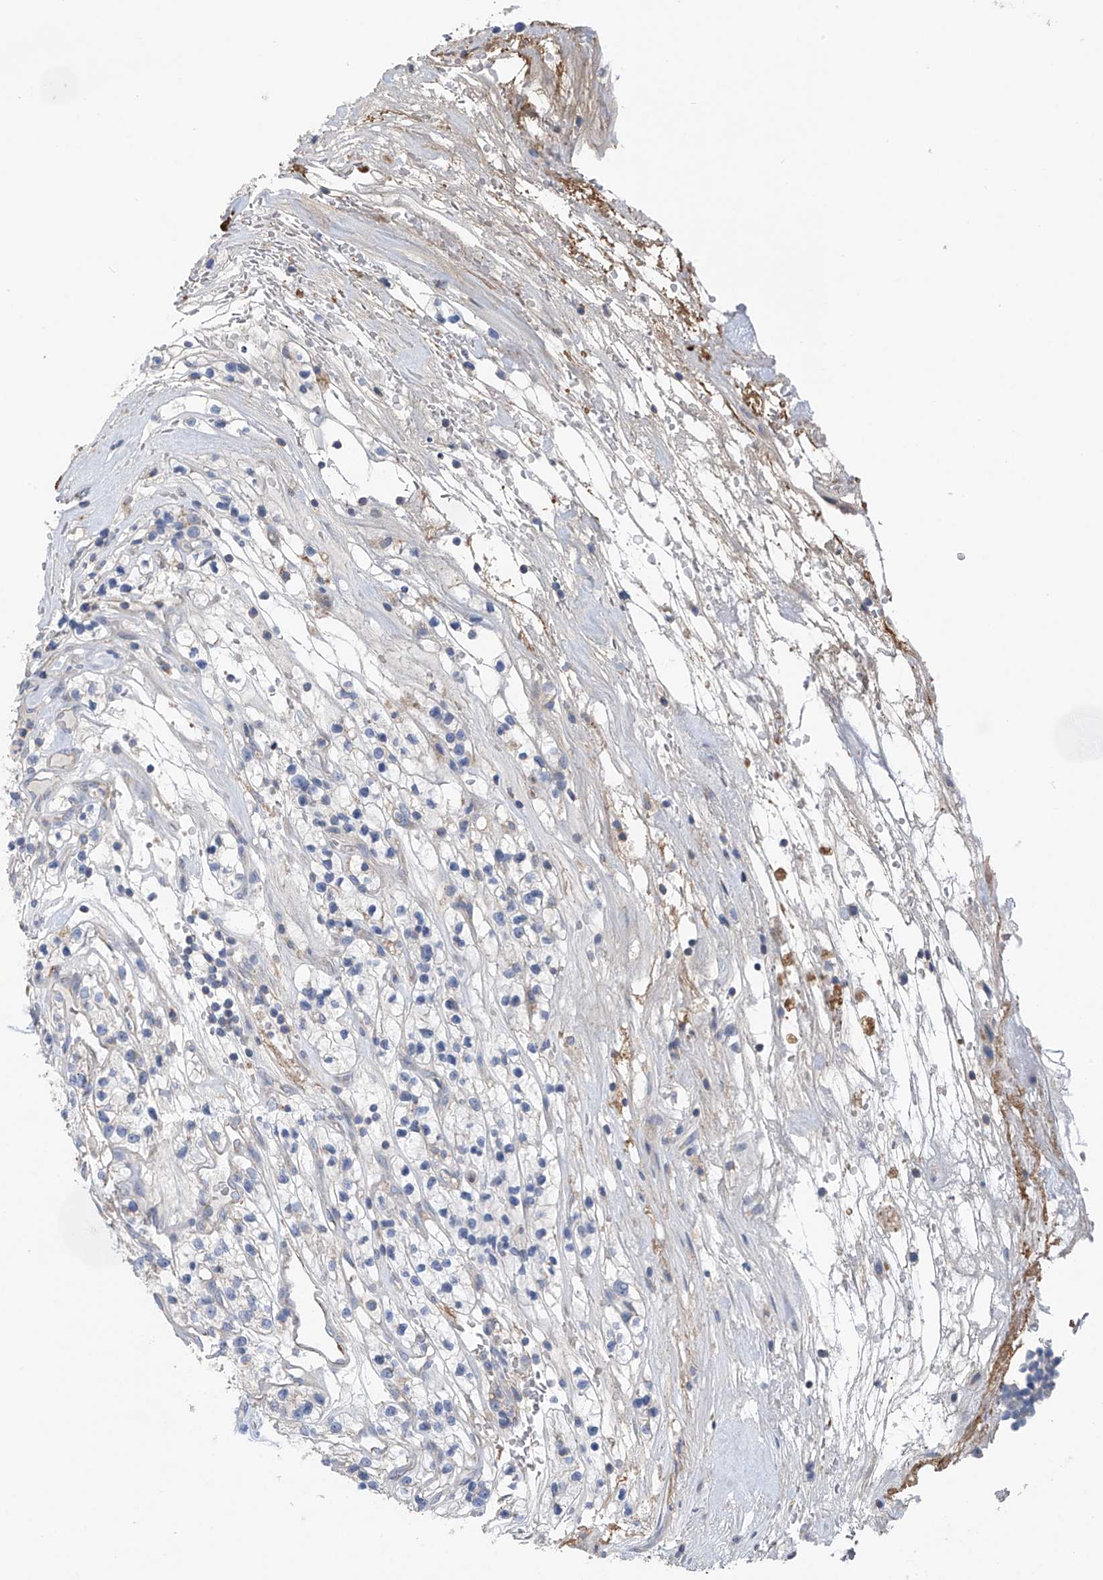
{"staining": {"intensity": "negative", "quantity": "none", "location": "none"}, "tissue": "renal cancer", "cell_type": "Tumor cells", "image_type": "cancer", "snomed": [{"axis": "morphology", "description": "Adenocarcinoma, NOS"}, {"axis": "topography", "description": "Kidney"}], "caption": "Protein analysis of renal cancer (adenocarcinoma) reveals no significant positivity in tumor cells.", "gene": "SYN3", "patient": {"sex": "female", "age": 57}}